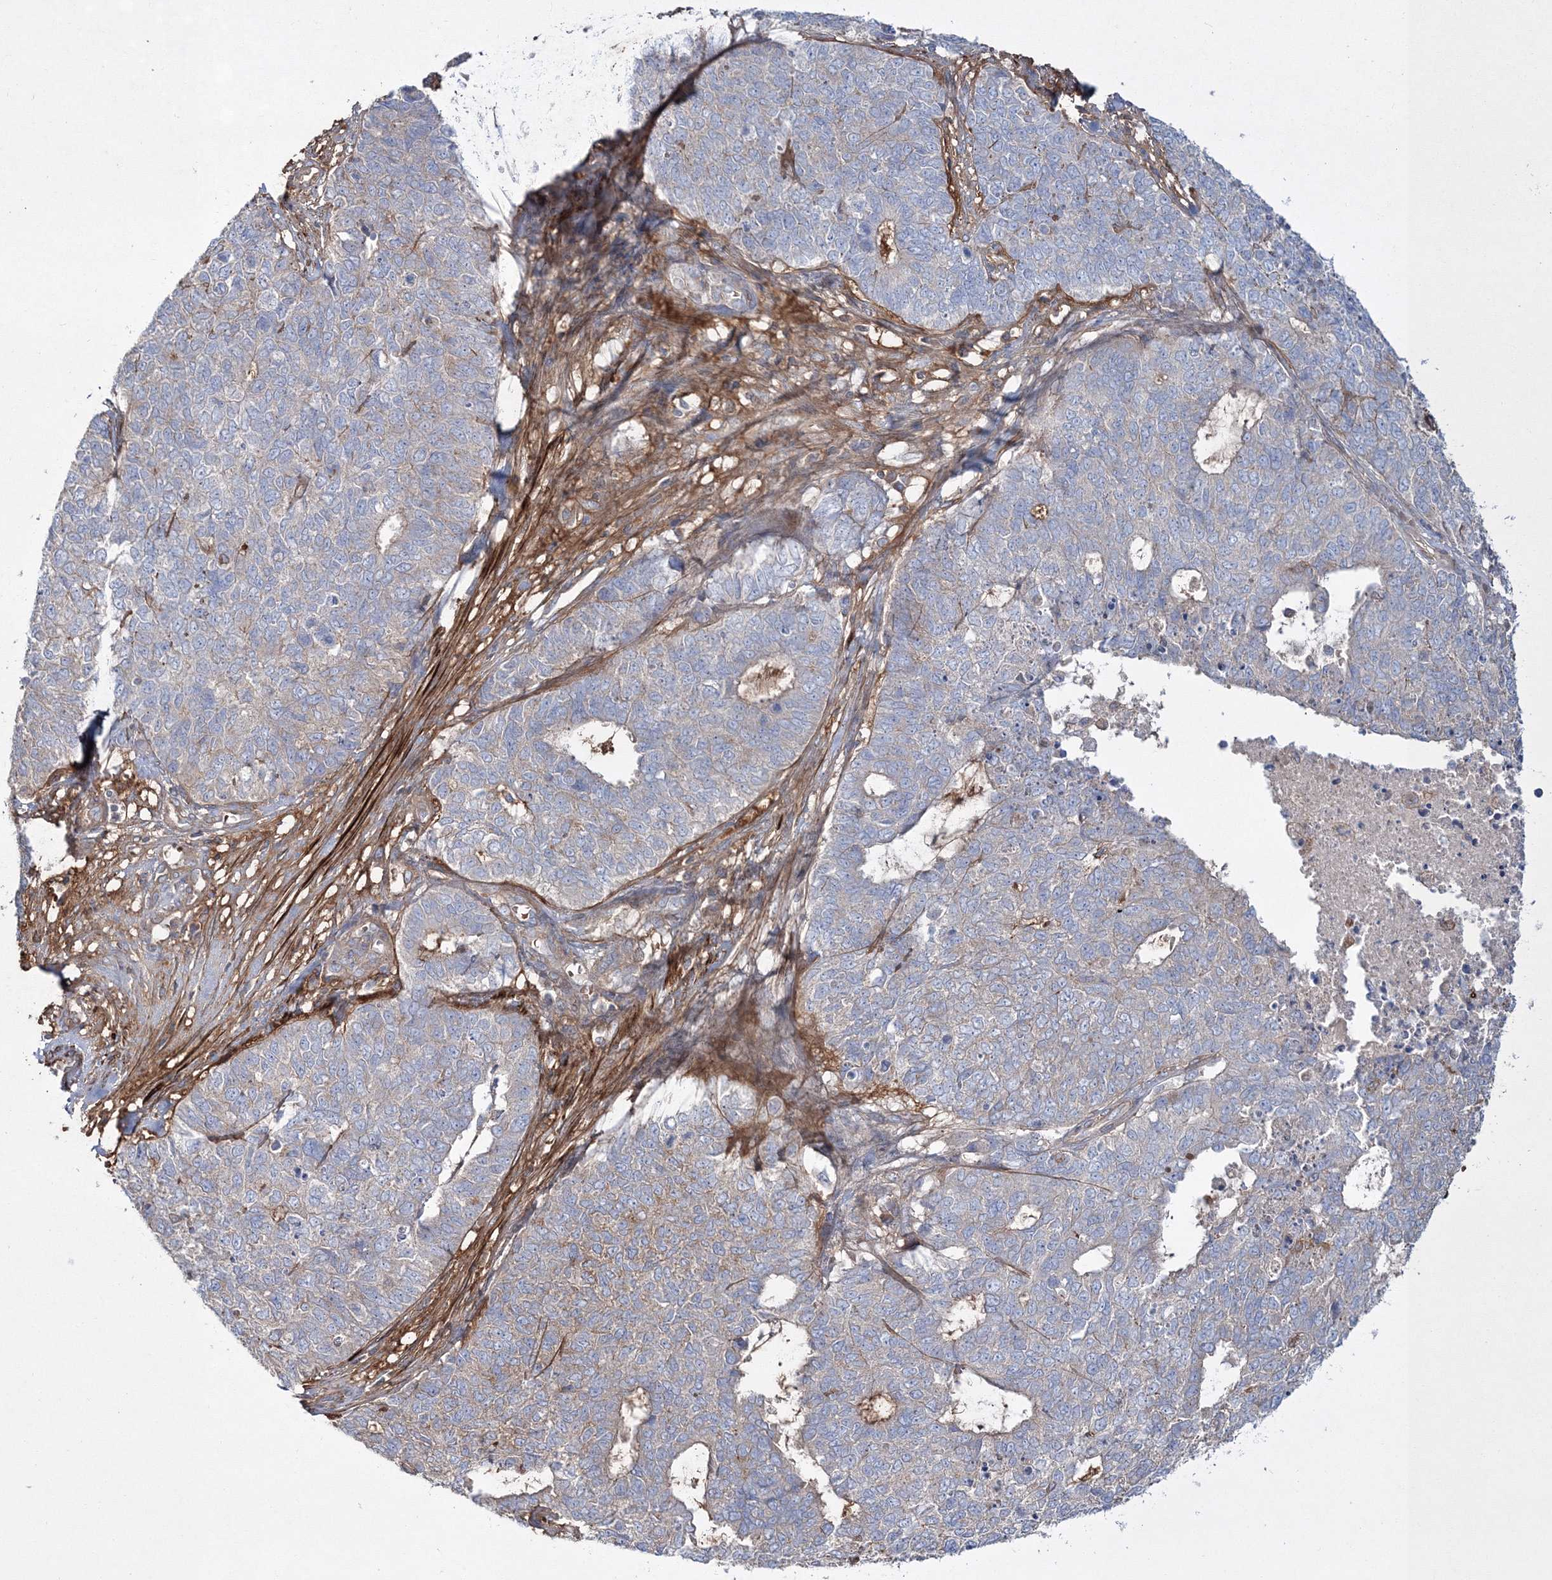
{"staining": {"intensity": "negative", "quantity": "none", "location": "none"}, "tissue": "cervical cancer", "cell_type": "Tumor cells", "image_type": "cancer", "snomed": [{"axis": "morphology", "description": "Squamous cell carcinoma, NOS"}, {"axis": "topography", "description": "Cervix"}], "caption": "Human cervical cancer (squamous cell carcinoma) stained for a protein using immunohistochemistry (IHC) shows no expression in tumor cells.", "gene": "ZSWIM6", "patient": {"sex": "female", "age": 63}}